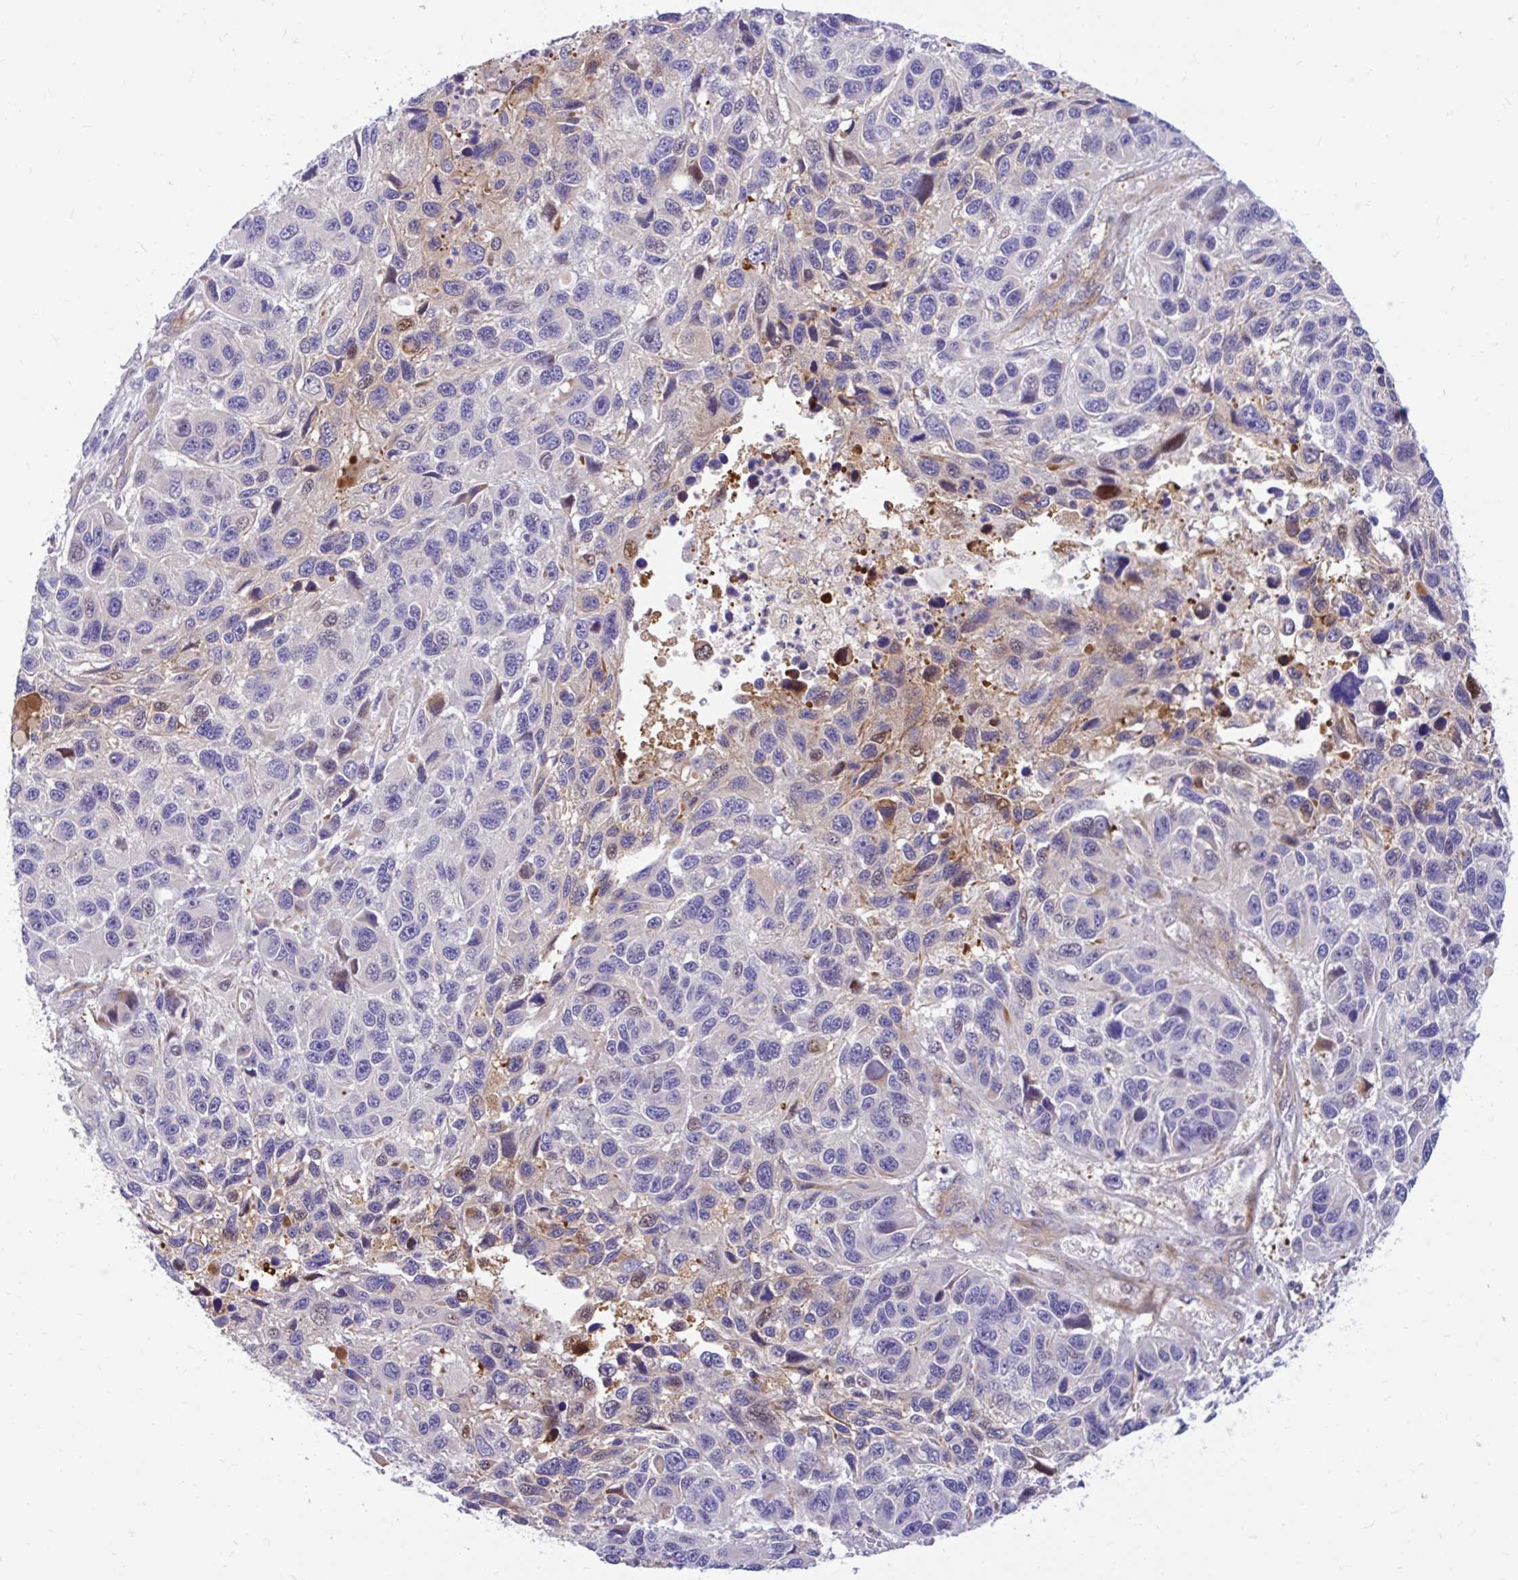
{"staining": {"intensity": "moderate", "quantity": "<25%", "location": "cytoplasmic/membranous,nuclear"}, "tissue": "melanoma", "cell_type": "Tumor cells", "image_type": "cancer", "snomed": [{"axis": "morphology", "description": "Malignant melanoma, NOS"}, {"axis": "topography", "description": "Skin"}], "caption": "DAB immunohistochemical staining of human melanoma displays moderate cytoplasmic/membranous and nuclear protein staining in about <25% of tumor cells. (Brightfield microscopy of DAB IHC at high magnification).", "gene": "ESPNL", "patient": {"sex": "male", "age": 53}}